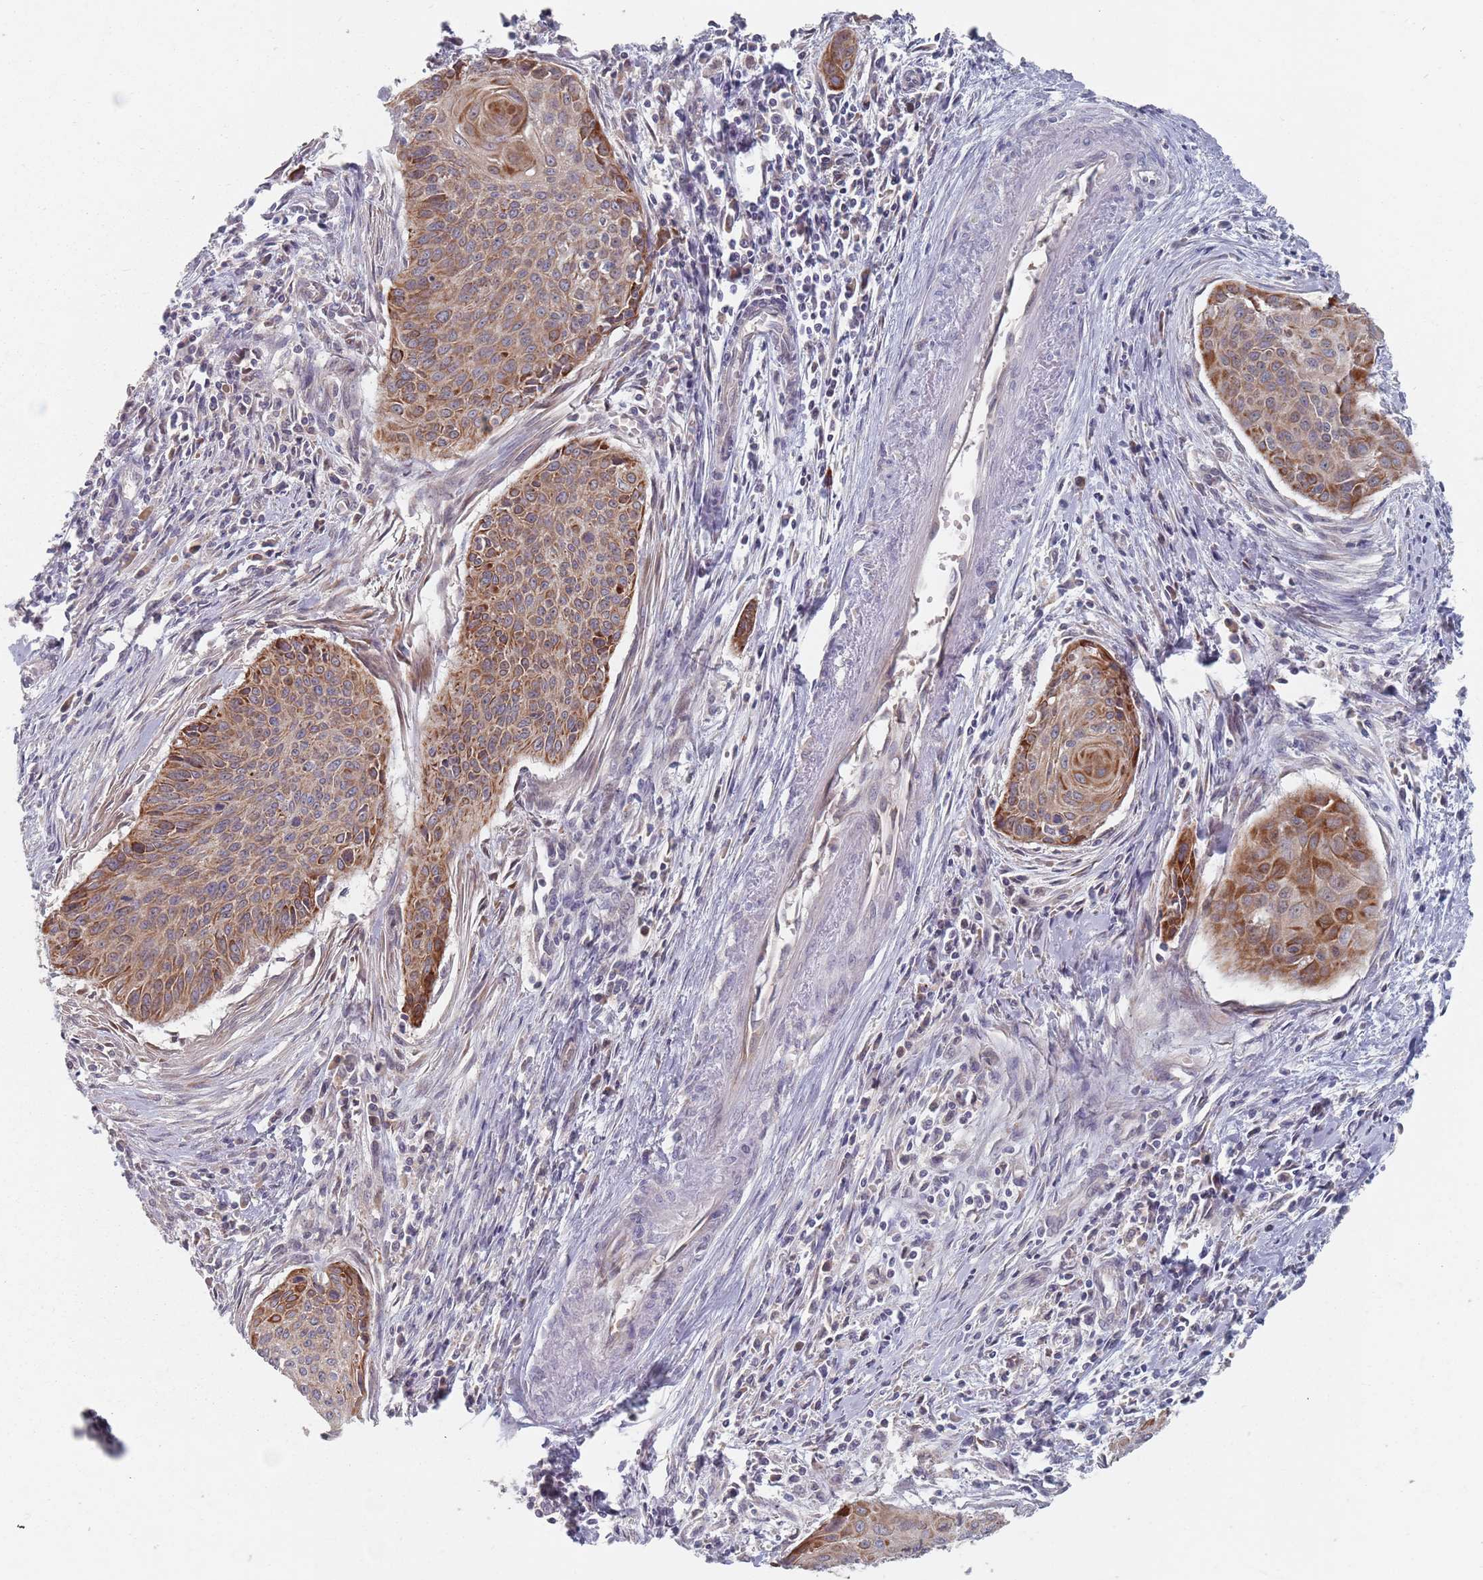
{"staining": {"intensity": "moderate", "quantity": ">75%", "location": "cytoplasmic/membranous"}, "tissue": "cervical cancer", "cell_type": "Tumor cells", "image_type": "cancer", "snomed": [{"axis": "morphology", "description": "Squamous cell carcinoma, NOS"}, {"axis": "topography", "description": "Cervix"}], "caption": "Human squamous cell carcinoma (cervical) stained with a protein marker shows moderate staining in tumor cells.", "gene": "ADAL", "patient": {"sex": "female", "age": 55}}